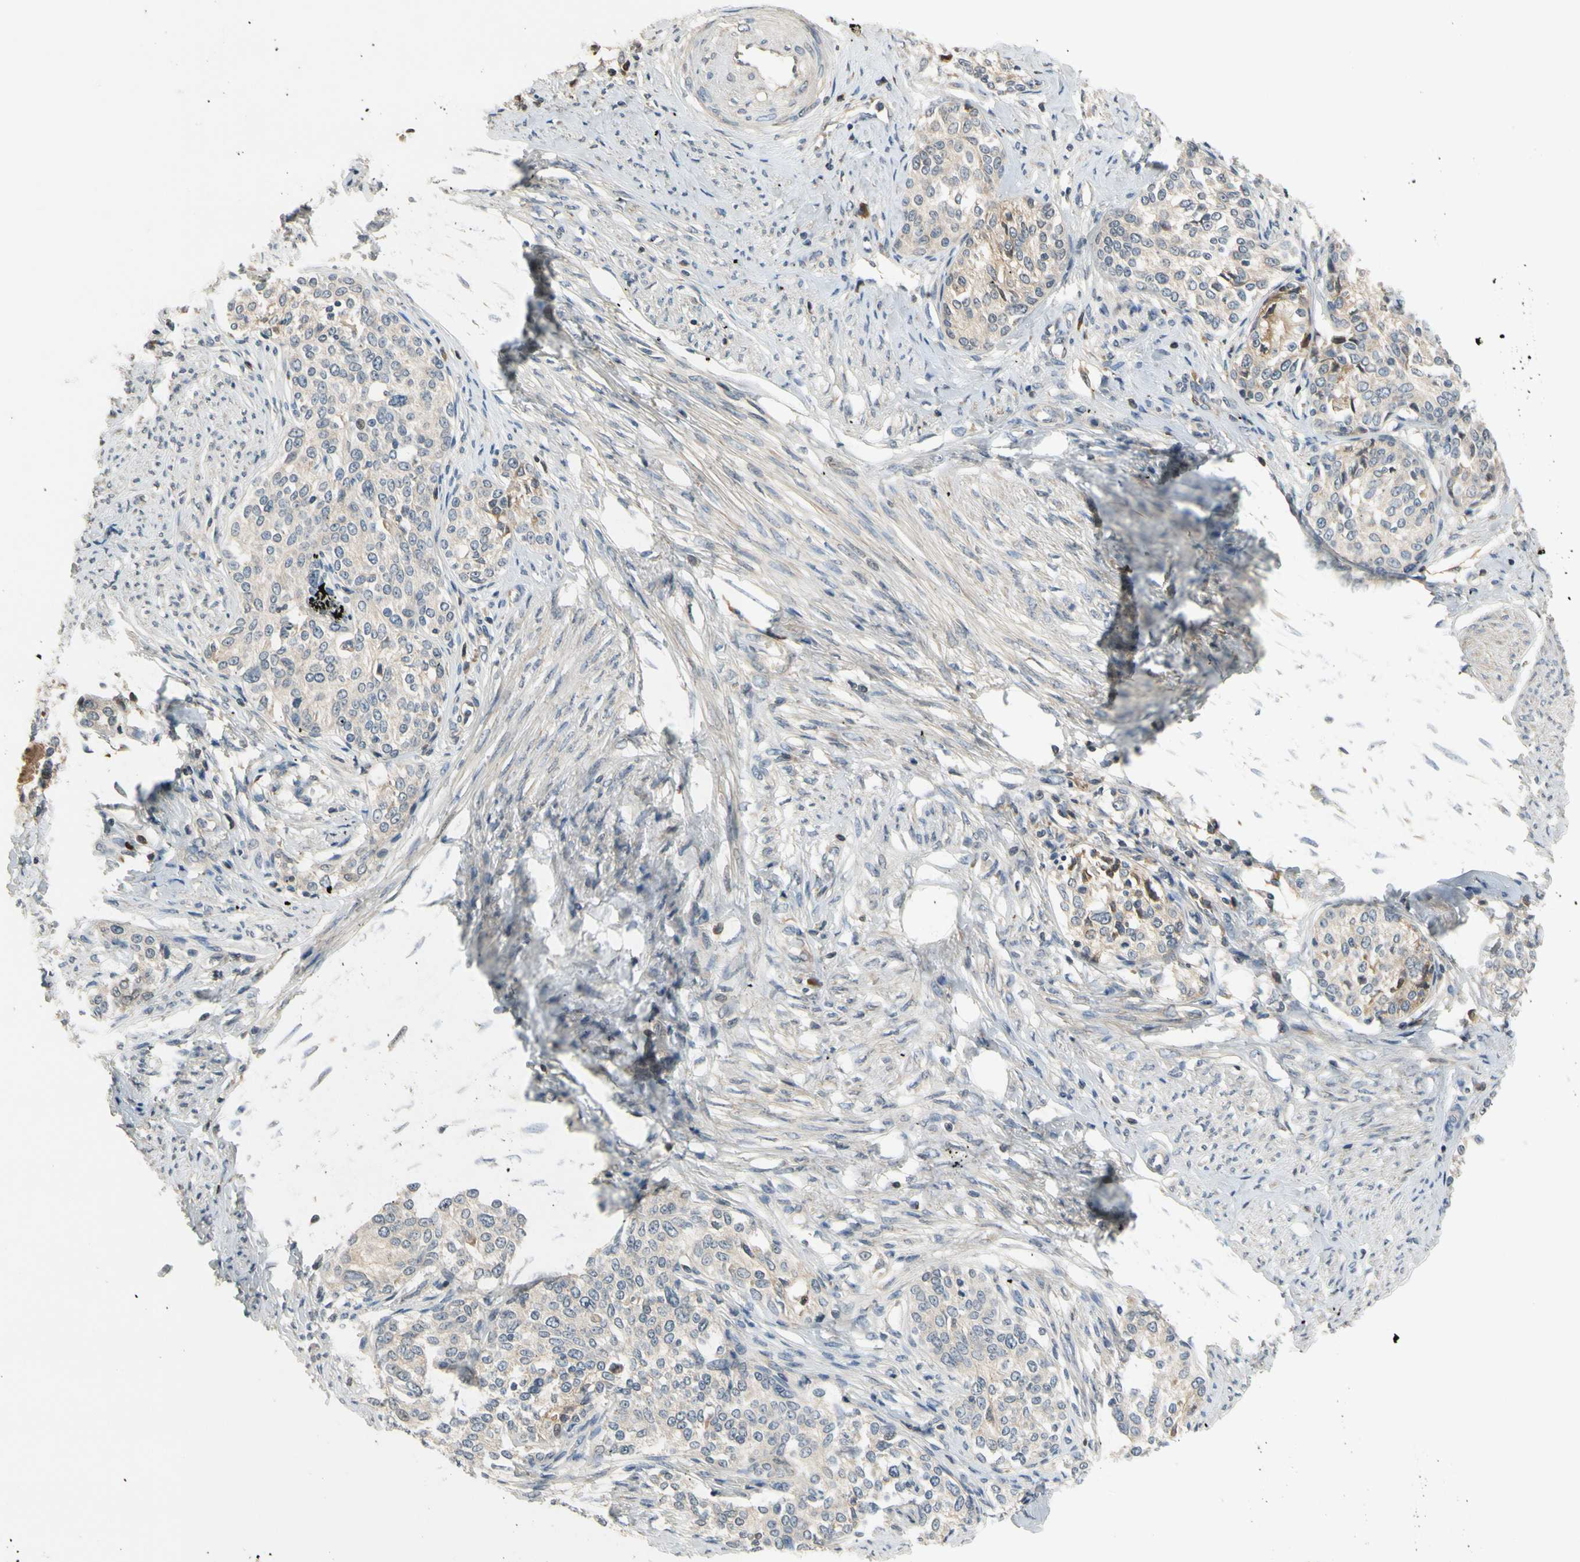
{"staining": {"intensity": "weak", "quantity": "25%-75%", "location": "cytoplasmic/membranous"}, "tissue": "cervical cancer", "cell_type": "Tumor cells", "image_type": "cancer", "snomed": [{"axis": "morphology", "description": "Squamous cell carcinoma, NOS"}, {"axis": "morphology", "description": "Adenocarcinoma, NOS"}, {"axis": "topography", "description": "Cervix"}], "caption": "Weak cytoplasmic/membranous protein expression is appreciated in about 25%-75% of tumor cells in cervical cancer.", "gene": "C4A", "patient": {"sex": "female", "age": 52}}